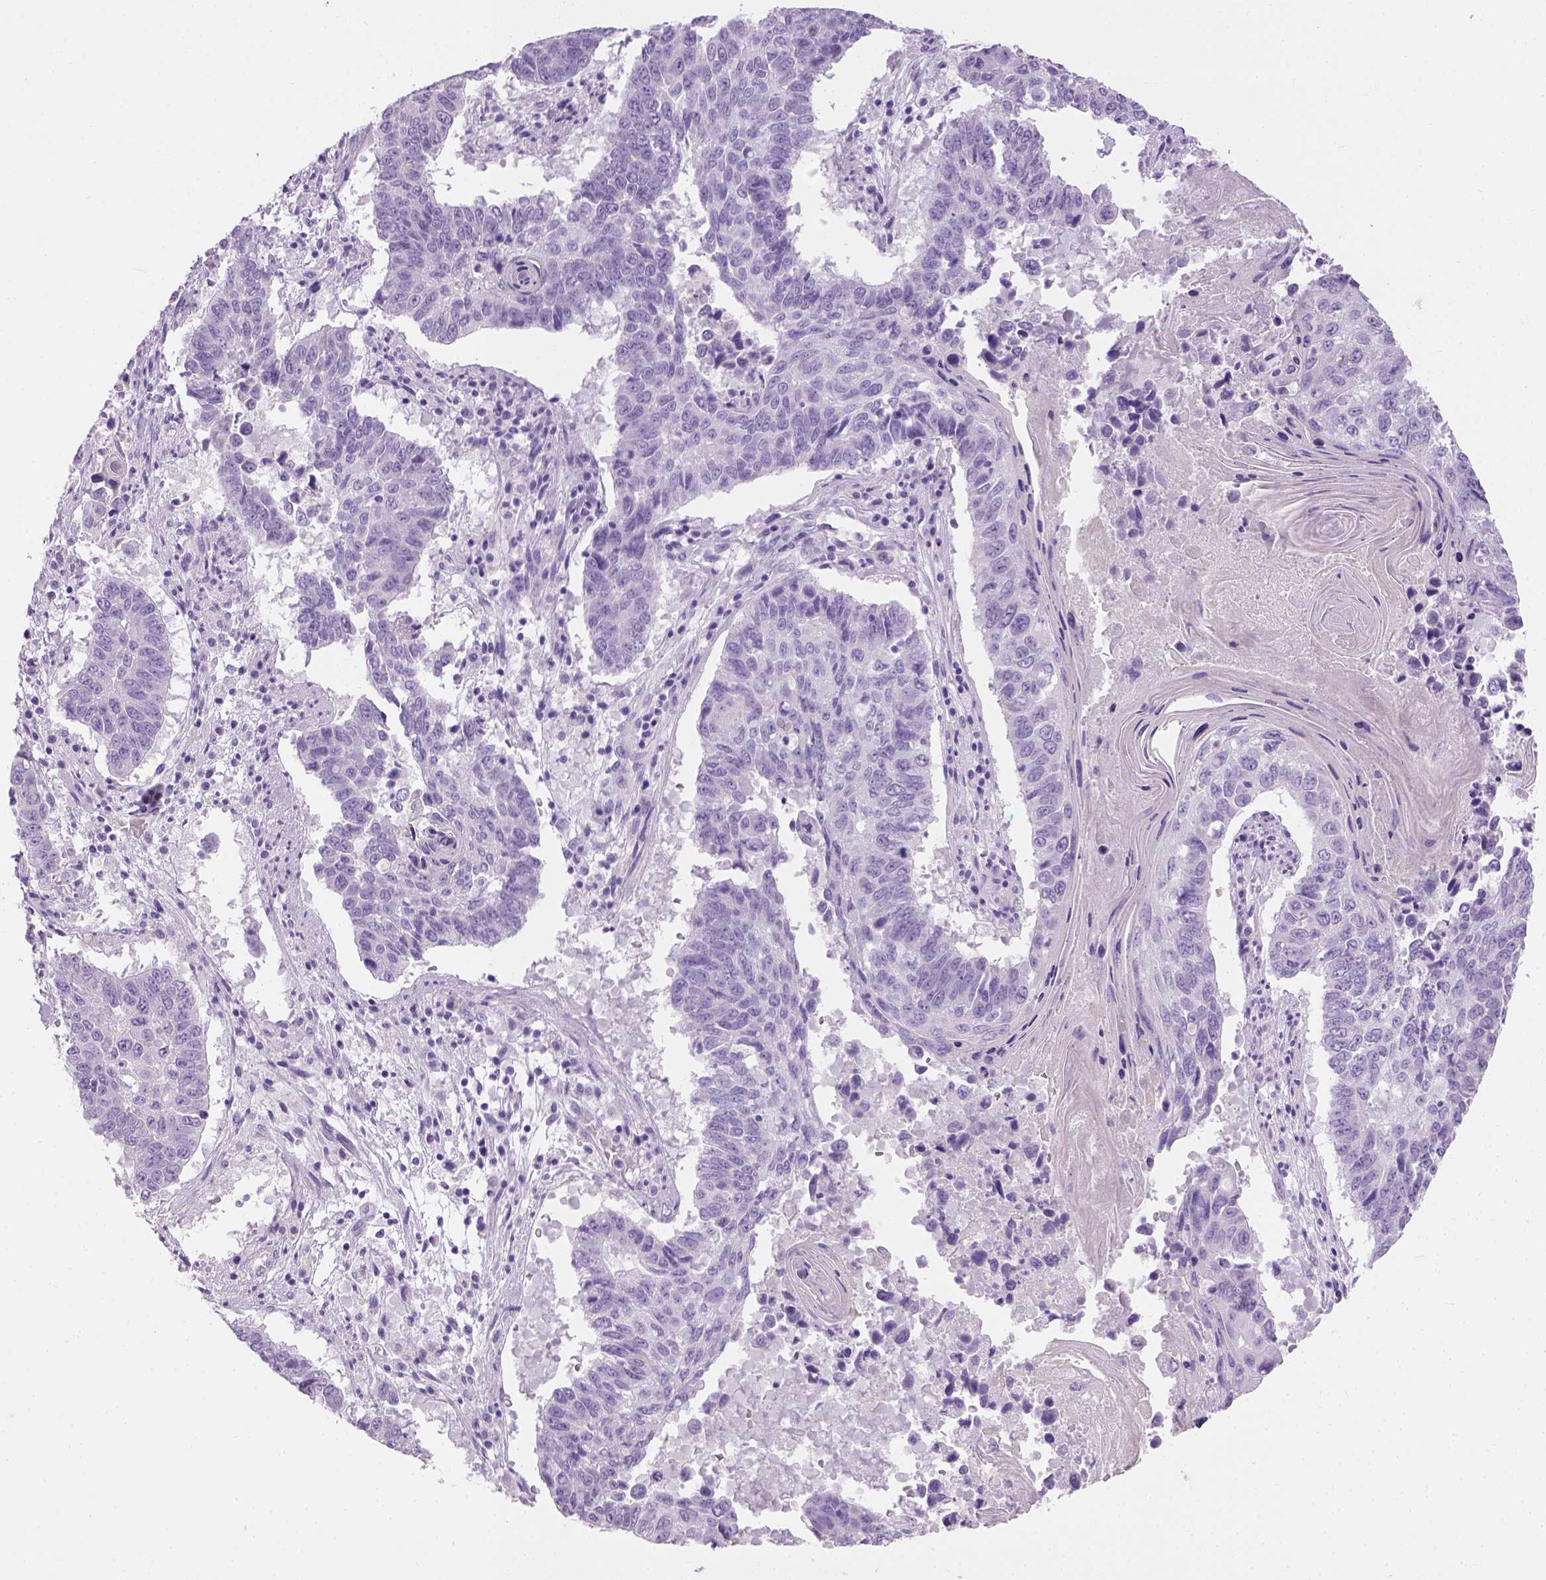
{"staining": {"intensity": "negative", "quantity": "none", "location": "none"}, "tissue": "lung cancer", "cell_type": "Tumor cells", "image_type": "cancer", "snomed": [{"axis": "morphology", "description": "Squamous cell carcinoma, NOS"}, {"axis": "topography", "description": "Lung"}], "caption": "Human lung squamous cell carcinoma stained for a protein using immunohistochemistry displays no expression in tumor cells.", "gene": "CYP24A1", "patient": {"sex": "male", "age": 73}}